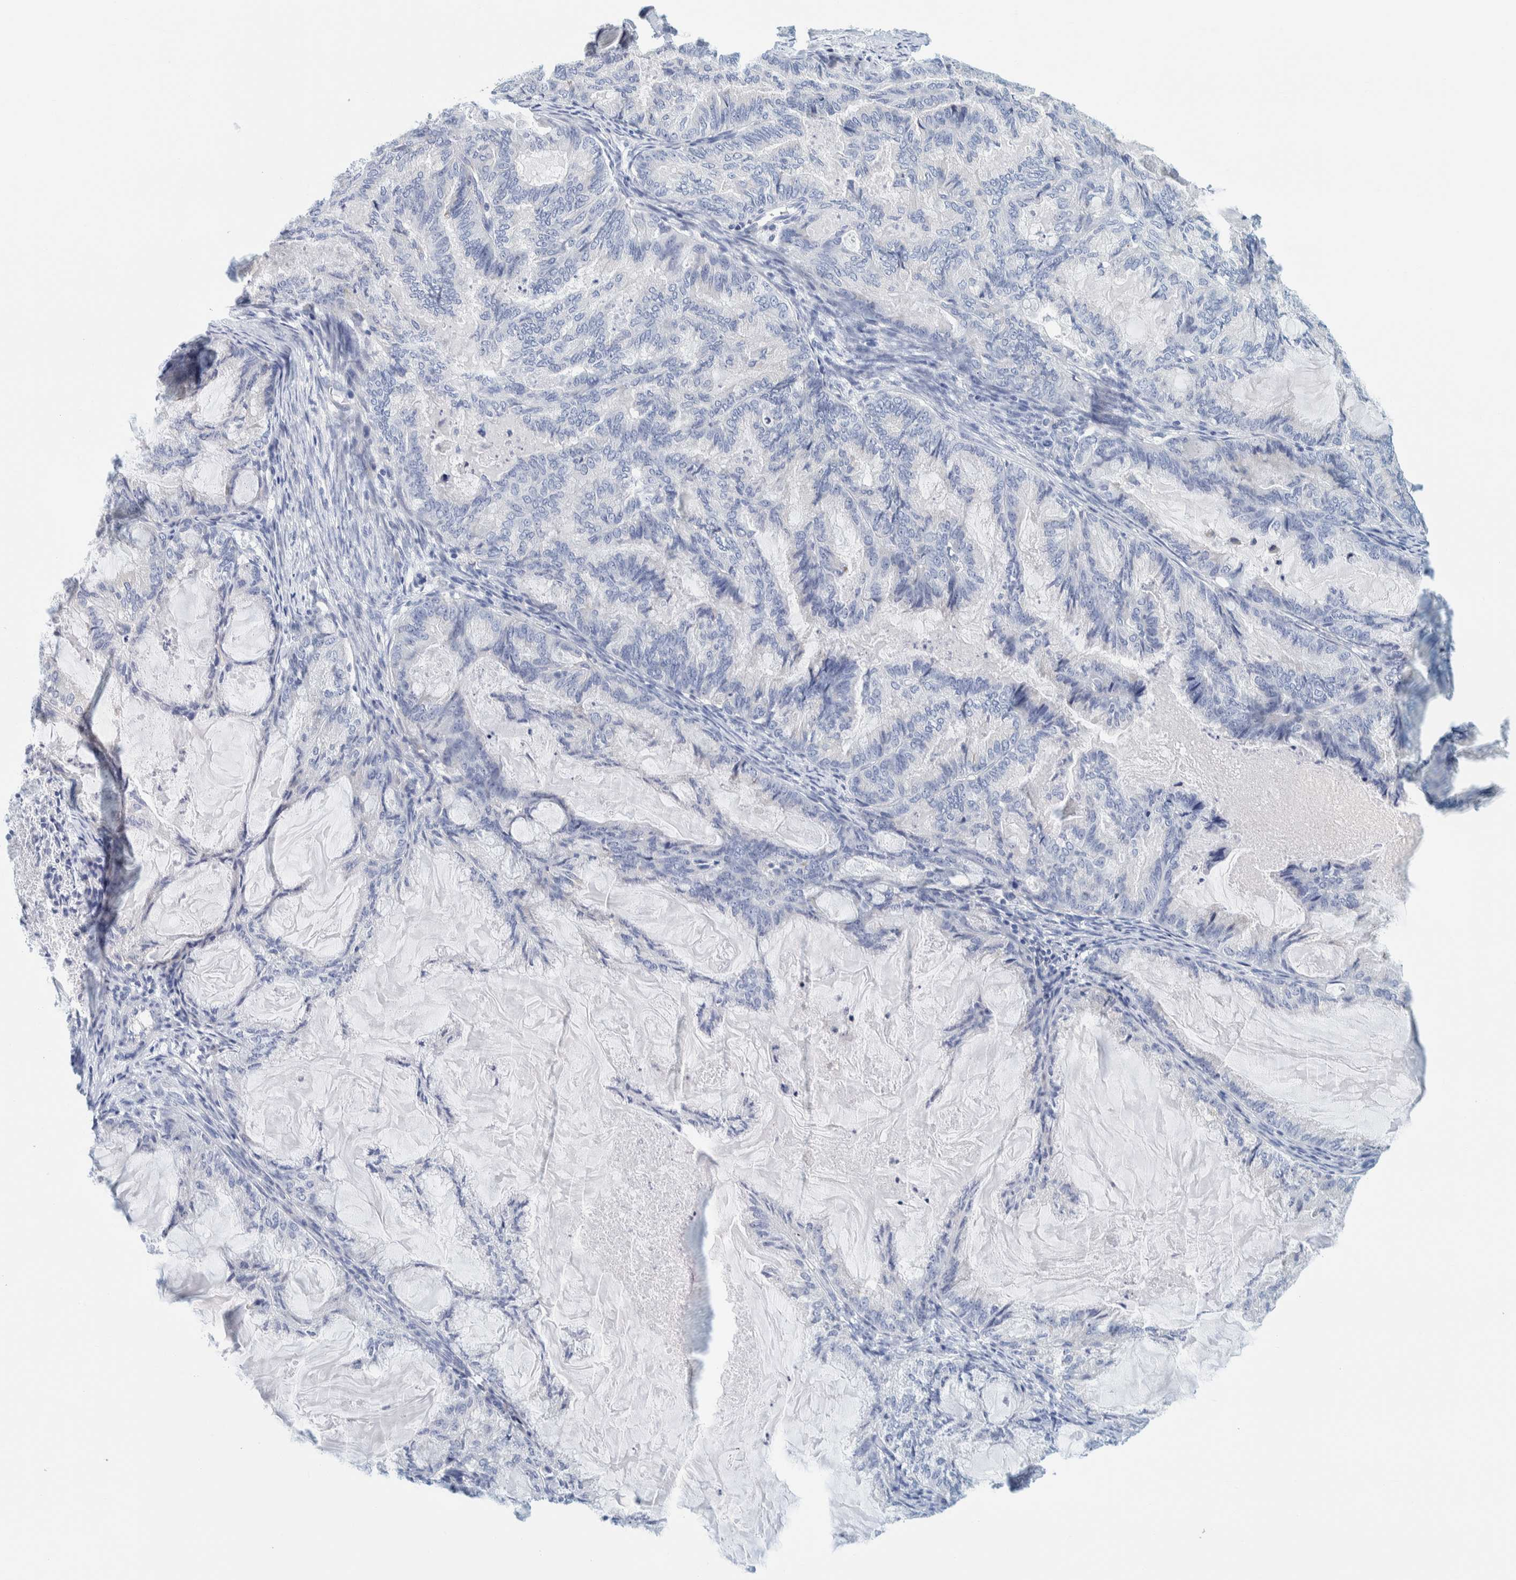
{"staining": {"intensity": "negative", "quantity": "none", "location": "none"}, "tissue": "endometrial cancer", "cell_type": "Tumor cells", "image_type": "cancer", "snomed": [{"axis": "morphology", "description": "Adenocarcinoma, NOS"}, {"axis": "topography", "description": "Endometrium"}], "caption": "Immunohistochemical staining of adenocarcinoma (endometrial) displays no significant positivity in tumor cells.", "gene": "MOG", "patient": {"sex": "female", "age": 86}}